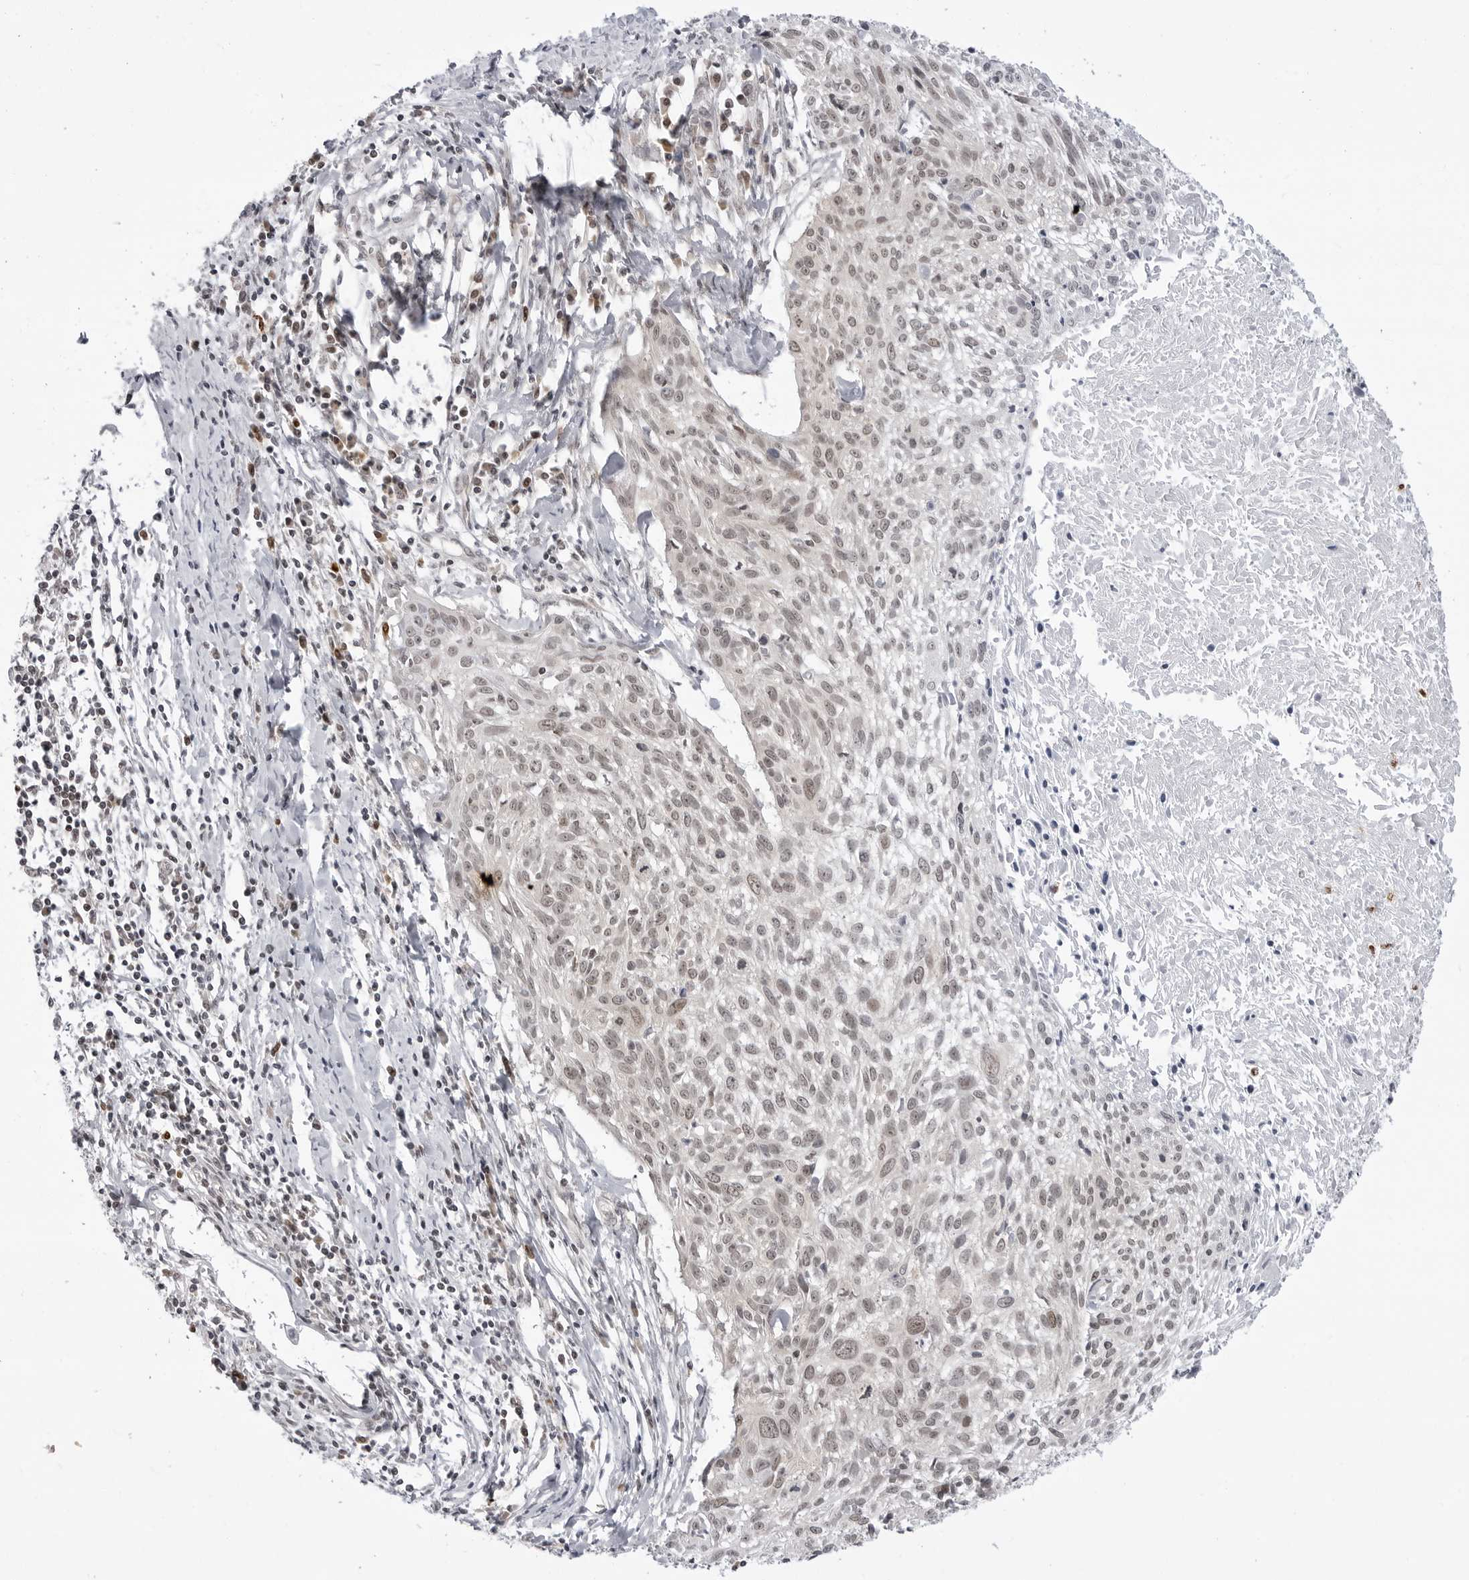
{"staining": {"intensity": "weak", "quantity": "25%-75%", "location": "nuclear"}, "tissue": "cervical cancer", "cell_type": "Tumor cells", "image_type": "cancer", "snomed": [{"axis": "morphology", "description": "Squamous cell carcinoma, NOS"}, {"axis": "topography", "description": "Cervix"}], "caption": "Immunohistochemical staining of human cervical cancer (squamous cell carcinoma) reveals weak nuclear protein expression in approximately 25%-75% of tumor cells.", "gene": "PPP2R5C", "patient": {"sex": "female", "age": 51}}